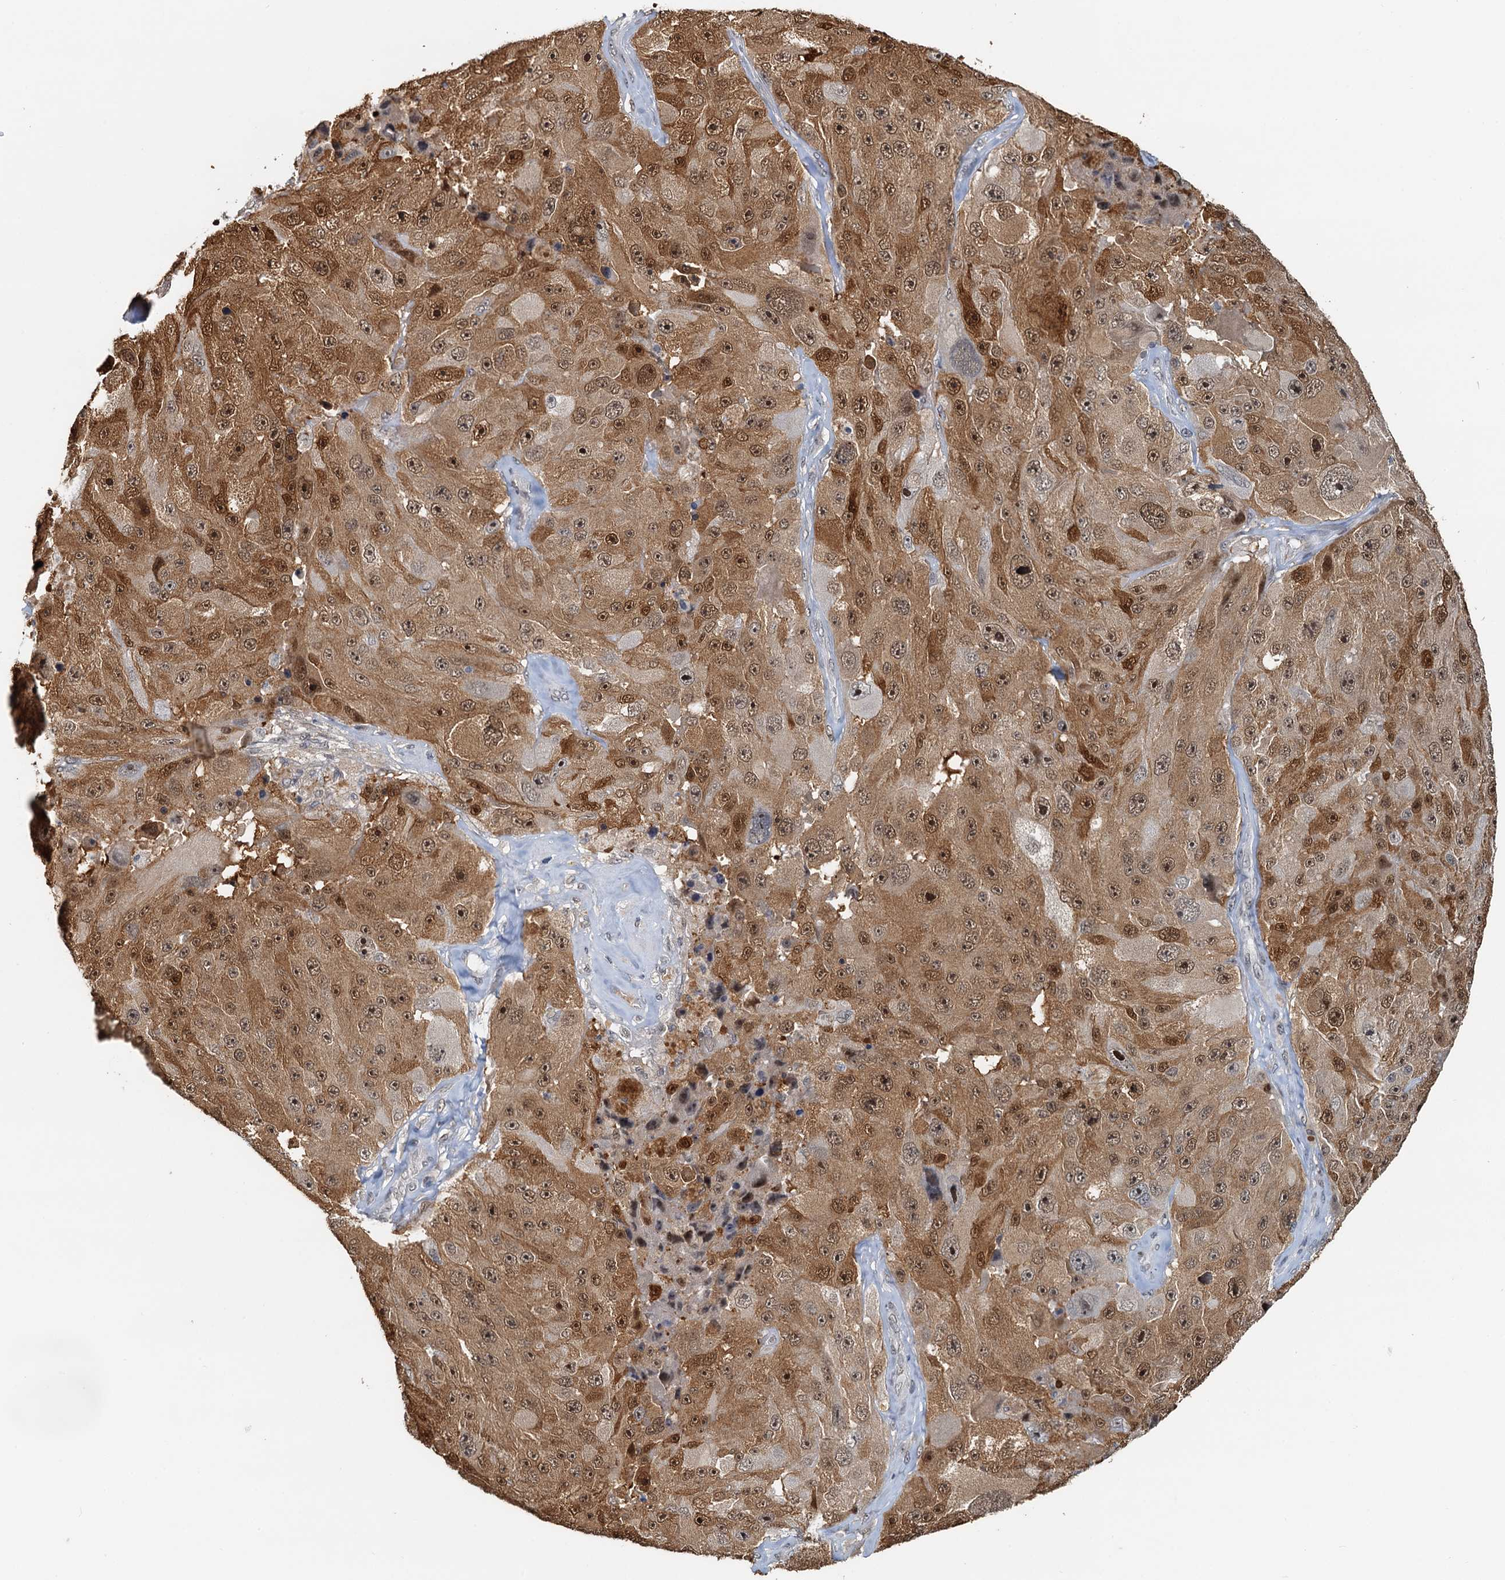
{"staining": {"intensity": "moderate", "quantity": ">75%", "location": "cytoplasmic/membranous,nuclear"}, "tissue": "melanoma", "cell_type": "Tumor cells", "image_type": "cancer", "snomed": [{"axis": "morphology", "description": "Malignant melanoma, Metastatic site"}, {"axis": "topography", "description": "Lymph node"}], "caption": "Moderate cytoplasmic/membranous and nuclear staining for a protein is seen in about >75% of tumor cells of melanoma using immunohistochemistry (IHC).", "gene": "SPINDOC", "patient": {"sex": "male", "age": 62}}